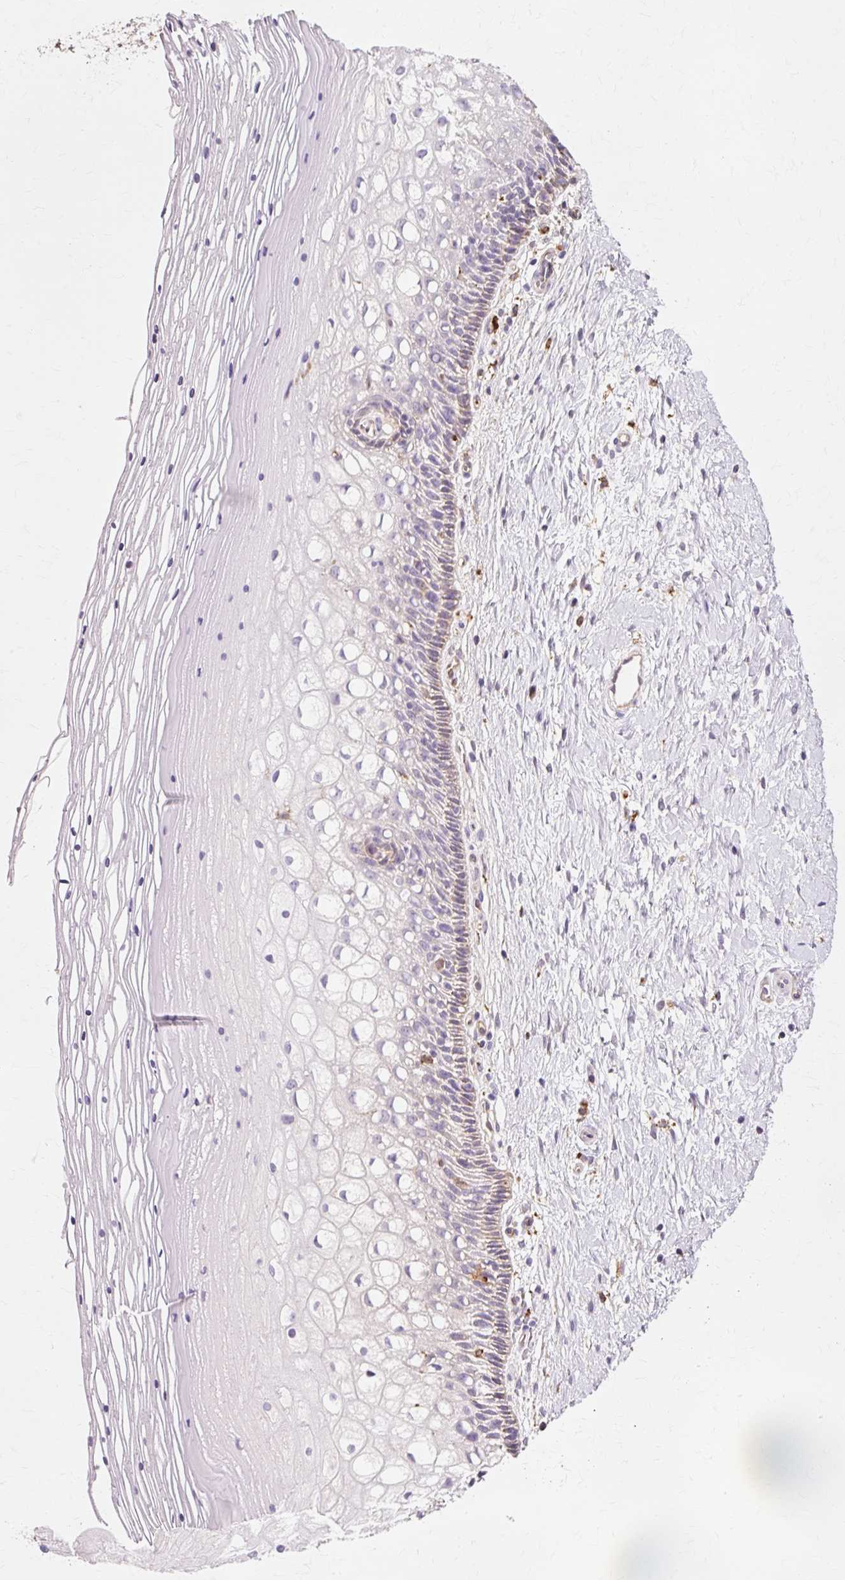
{"staining": {"intensity": "moderate", "quantity": ">75%", "location": "cytoplasmic/membranous"}, "tissue": "cervix", "cell_type": "Glandular cells", "image_type": "normal", "snomed": [{"axis": "morphology", "description": "Normal tissue, NOS"}, {"axis": "topography", "description": "Cervix"}], "caption": "This is a histology image of immunohistochemistry staining of normal cervix, which shows moderate positivity in the cytoplasmic/membranous of glandular cells.", "gene": "GPX1", "patient": {"sex": "female", "age": 36}}